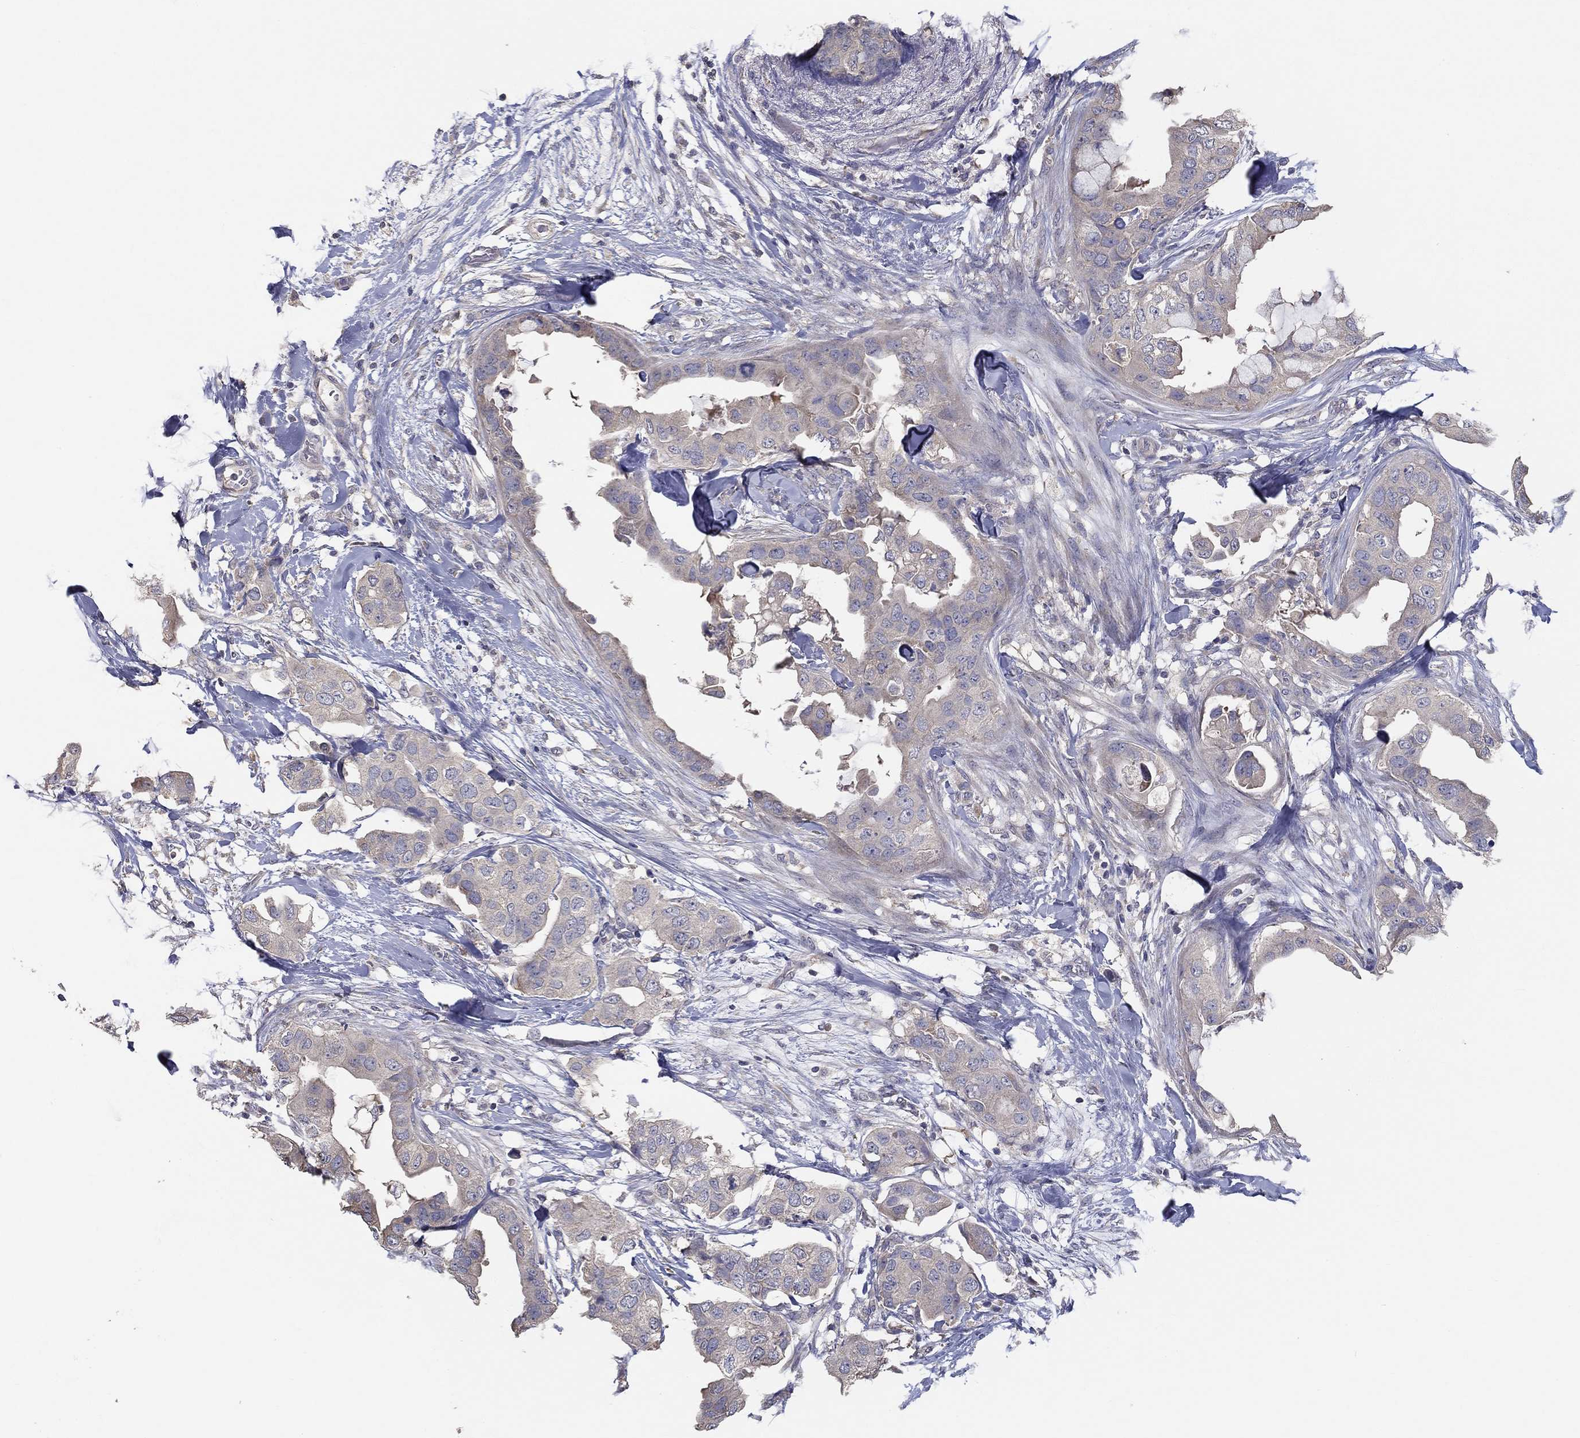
{"staining": {"intensity": "weak", "quantity": "25%-75%", "location": "cytoplasmic/membranous"}, "tissue": "breast cancer", "cell_type": "Tumor cells", "image_type": "cancer", "snomed": [{"axis": "morphology", "description": "Normal tissue, NOS"}, {"axis": "morphology", "description": "Duct carcinoma"}, {"axis": "topography", "description": "Breast"}], "caption": "This is a histology image of immunohistochemistry staining of breast intraductal carcinoma, which shows weak staining in the cytoplasmic/membranous of tumor cells.", "gene": "DOCK3", "patient": {"sex": "female", "age": 40}}